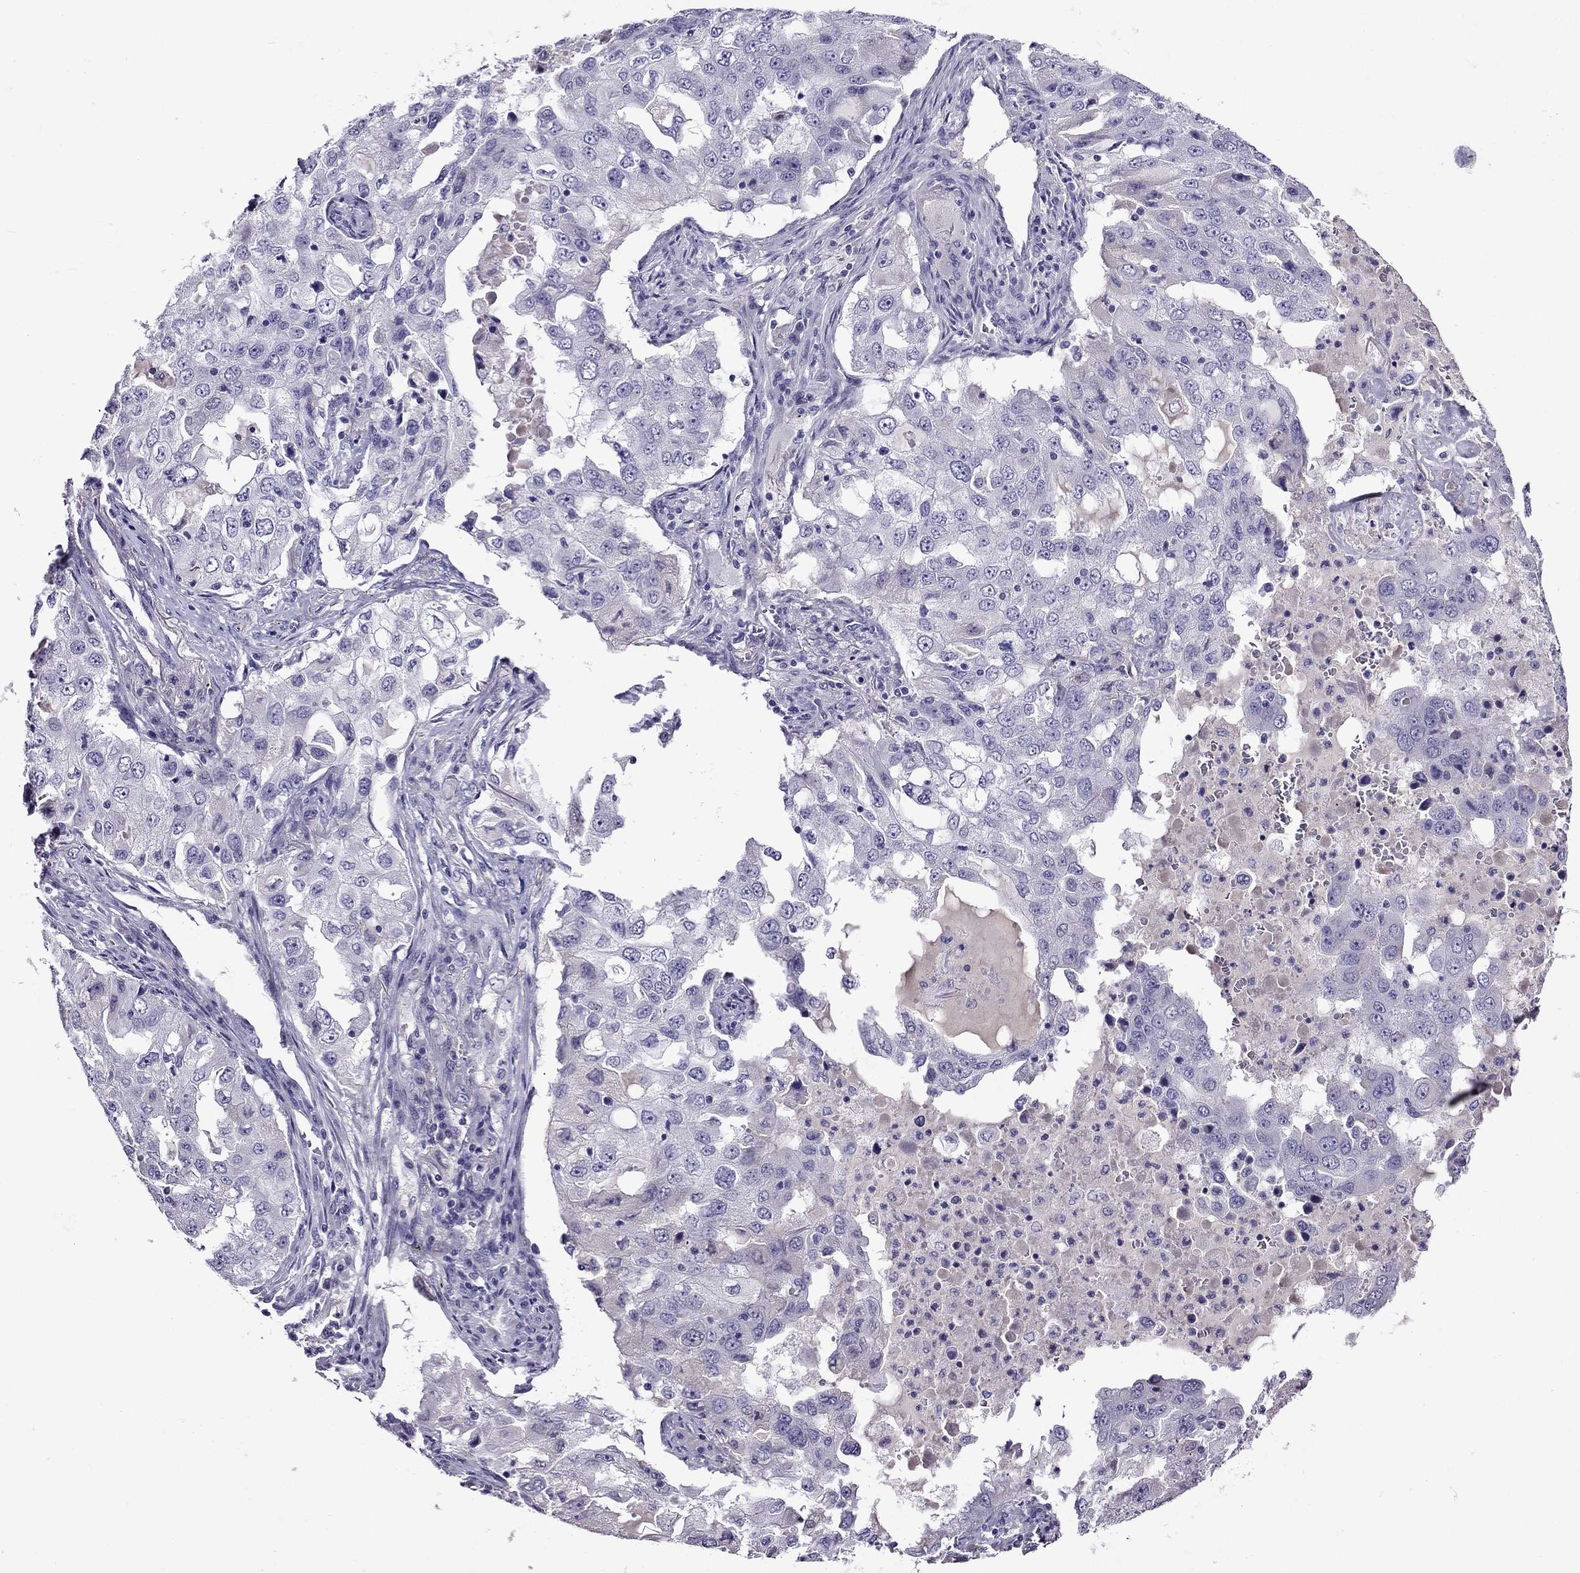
{"staining": {"intensity": "negative", "quantity": "none", "location": "none"}, "tissue": "lung cancer", "cell_type": "Tumor cells", "image_type": "cancer", "snomed": [{"axis": "morphology", "description": "Adenocarcinoma, NOS"}, {"axis": "topography", "description": "Lung"}], "caption": "Human adenocarcinoma (lung) stained for a protein using IHC demonstrates no expression in tumor cells.", "gene": "SPTBN4", "patient": {"sex": "female", "age": 61}}